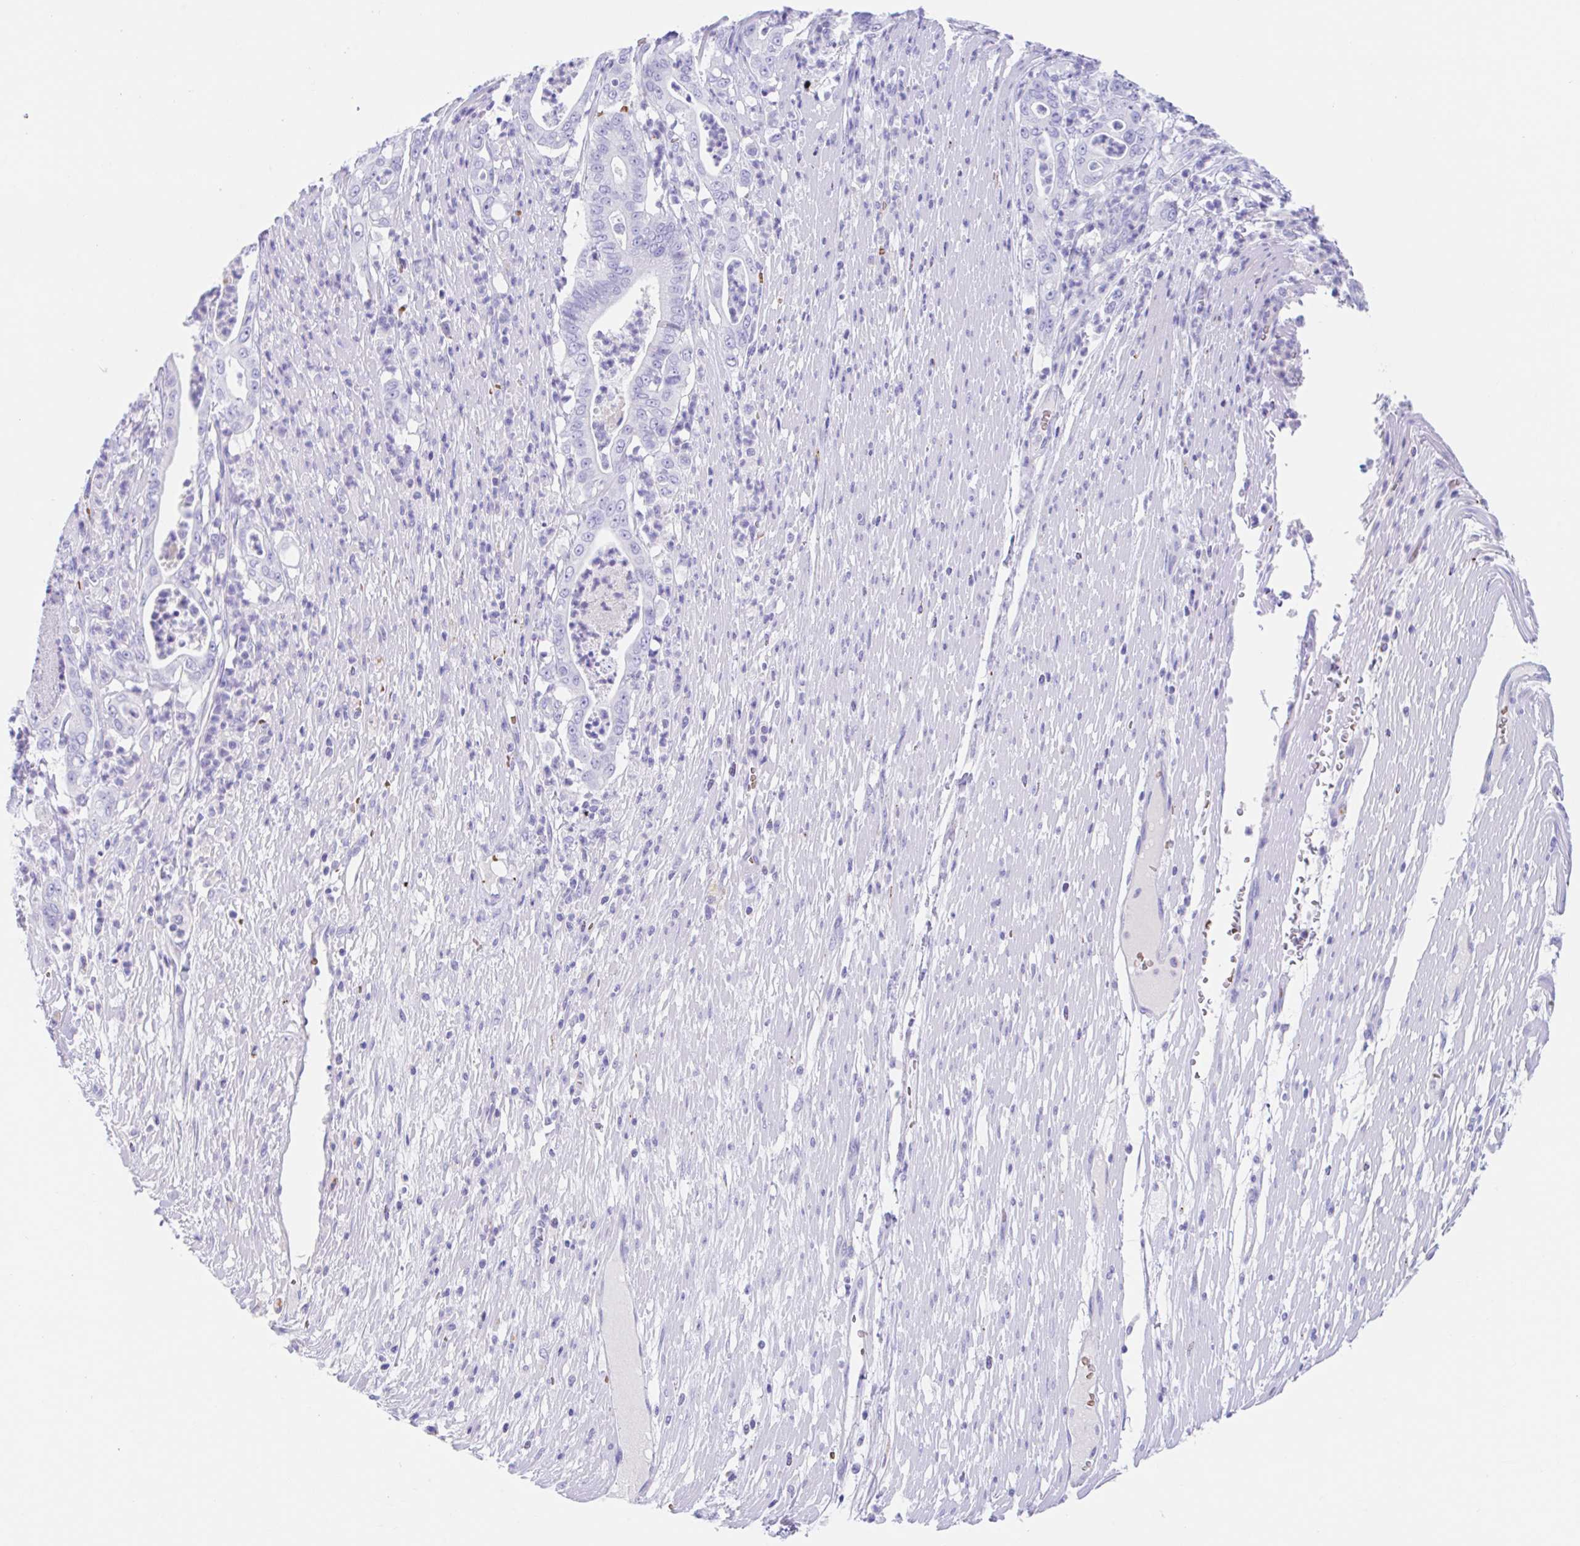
{"staining": {"intensity": "negative", "quantity": "none", "location": "none"}, "tissue": "pancreatic cancer", "cell_type": "Tumor cells", "image_type": "cancer", "snomed": [{"axis": "morphology", "description": "Adenocarcinoma, NOS"}, {"axis": "topography", "description": "Pancreas"}], "caption": "A histopathology image of human pancreatic cancer is negative for staining in tumor cells. (Brightfield microscopy of DAB immunohistochemistry at high magnification).", "gene": "ANKRD9", "patient": {"sex": "male", "age": 71}}